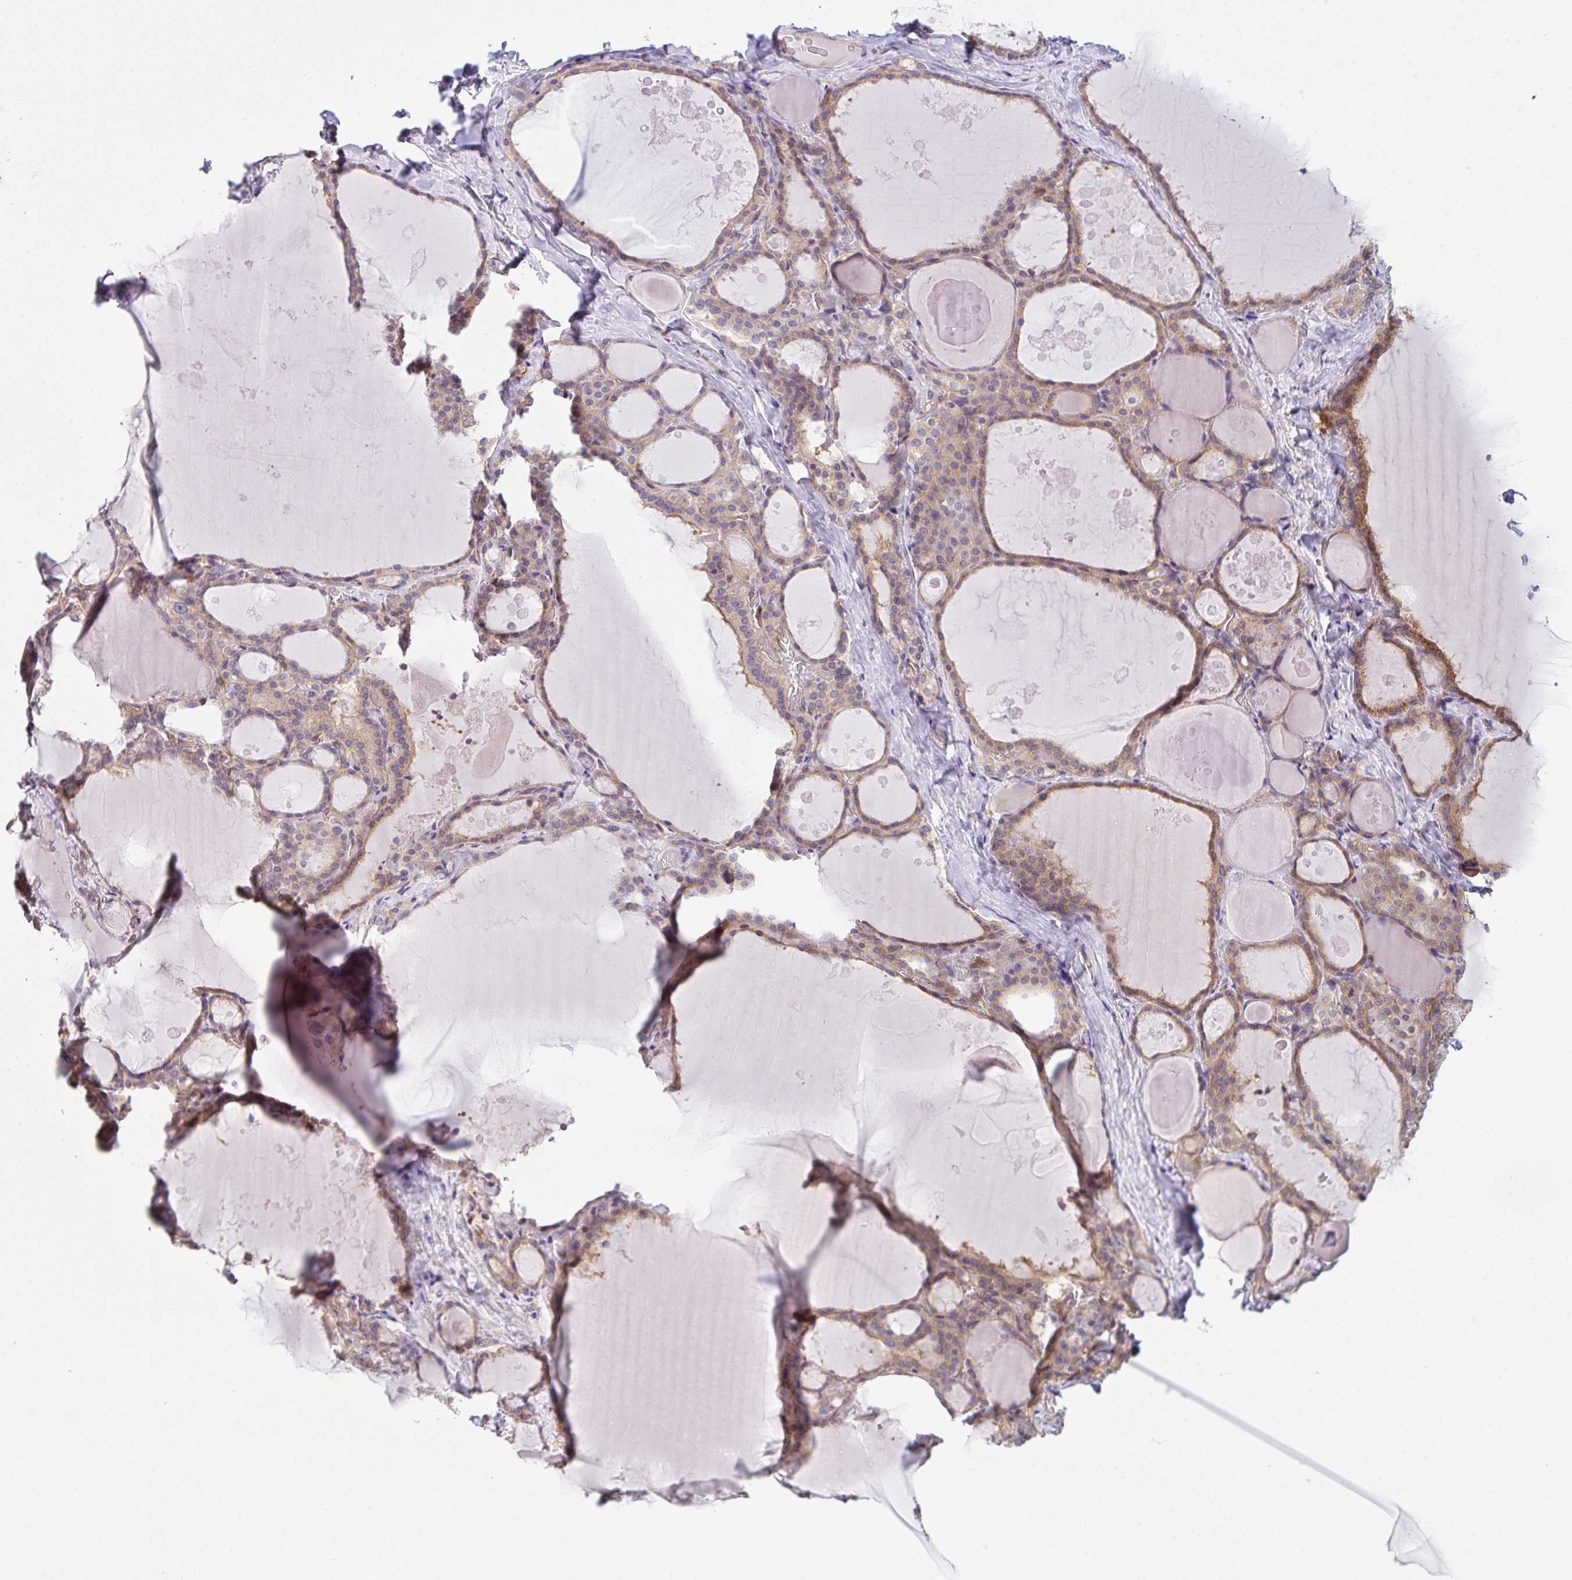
{"staining": {"intensity": "weak", "quantity": ">75%", "location": "cytoplasmic/membranous"}, "tissue": "thyroid gland", "cell_type": "Glandular cells", "image_type": "normal", "snomed": [{"axis": "morphology", "description": "Normal tissue, NOS"}, {"axis": "topography", "description": "Thyroid gland"}], "caption": "About >75% of glandular cells in unremarkable human thyroid gland reveal weak cytoplasmic/membranous protein expression as visualized by brown immunohistochemical staining.", "gene": "TMEM229A", "patient": {"sex": "male", "age": 56}}